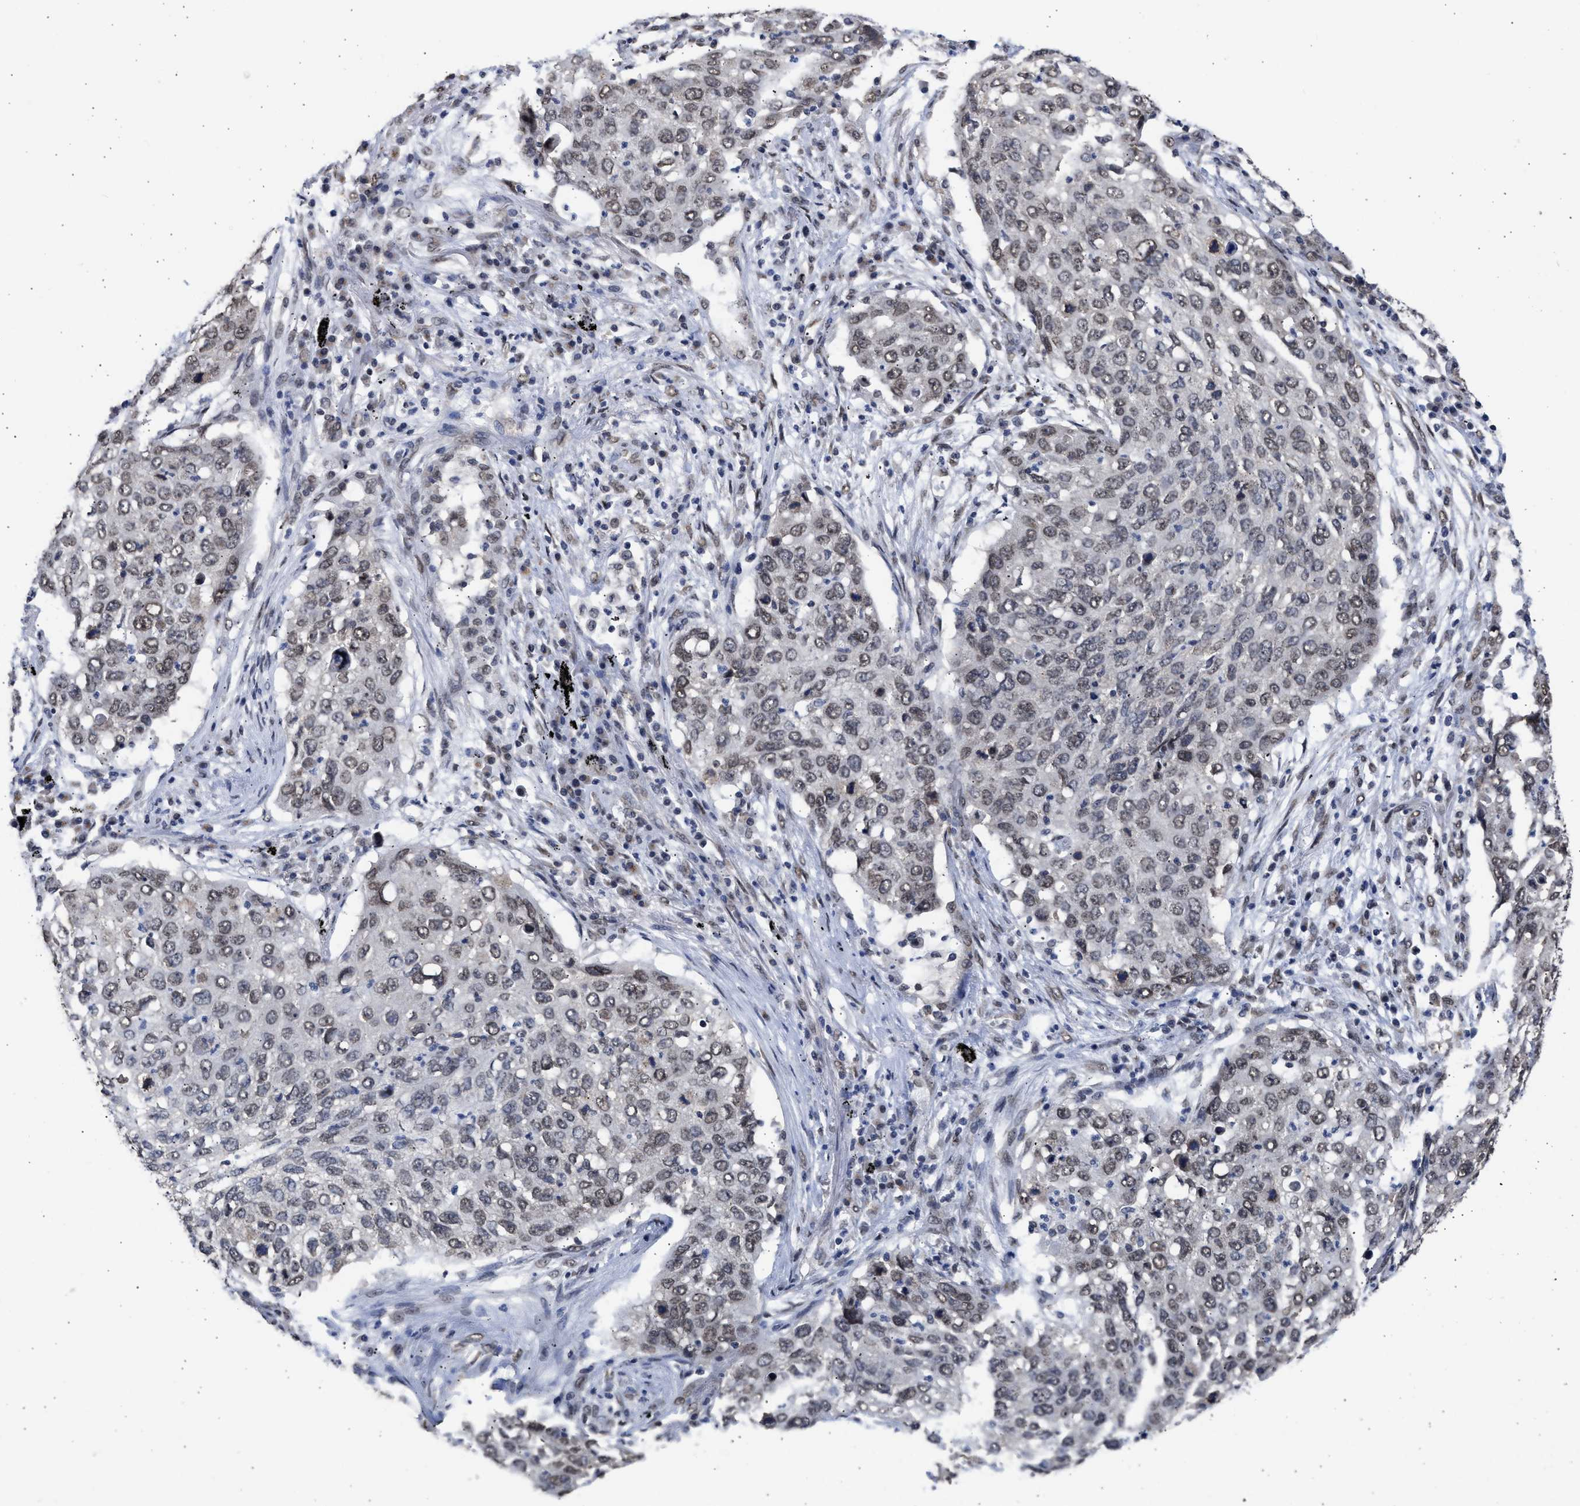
{"staining": {"intensity": "negative", "quantity": "none", "location": "none"}, "tissue": "lung cancer", "cell_type": "Tumor cells", "image_type": "cancer", "snomed": [{"axis": "morphology", "description": "Squamous cell carcinoma, NOS"}, {"axis": "topography", "description": "Lung"}], "caption": "The immunohistochemistry (IHC) micrograph has no significant positivity in tumor cells of lung cancer (squamous cell carcinoma) tissue.", "gene": "NUP35", "patient": {"sex": "female", "age": 63}}